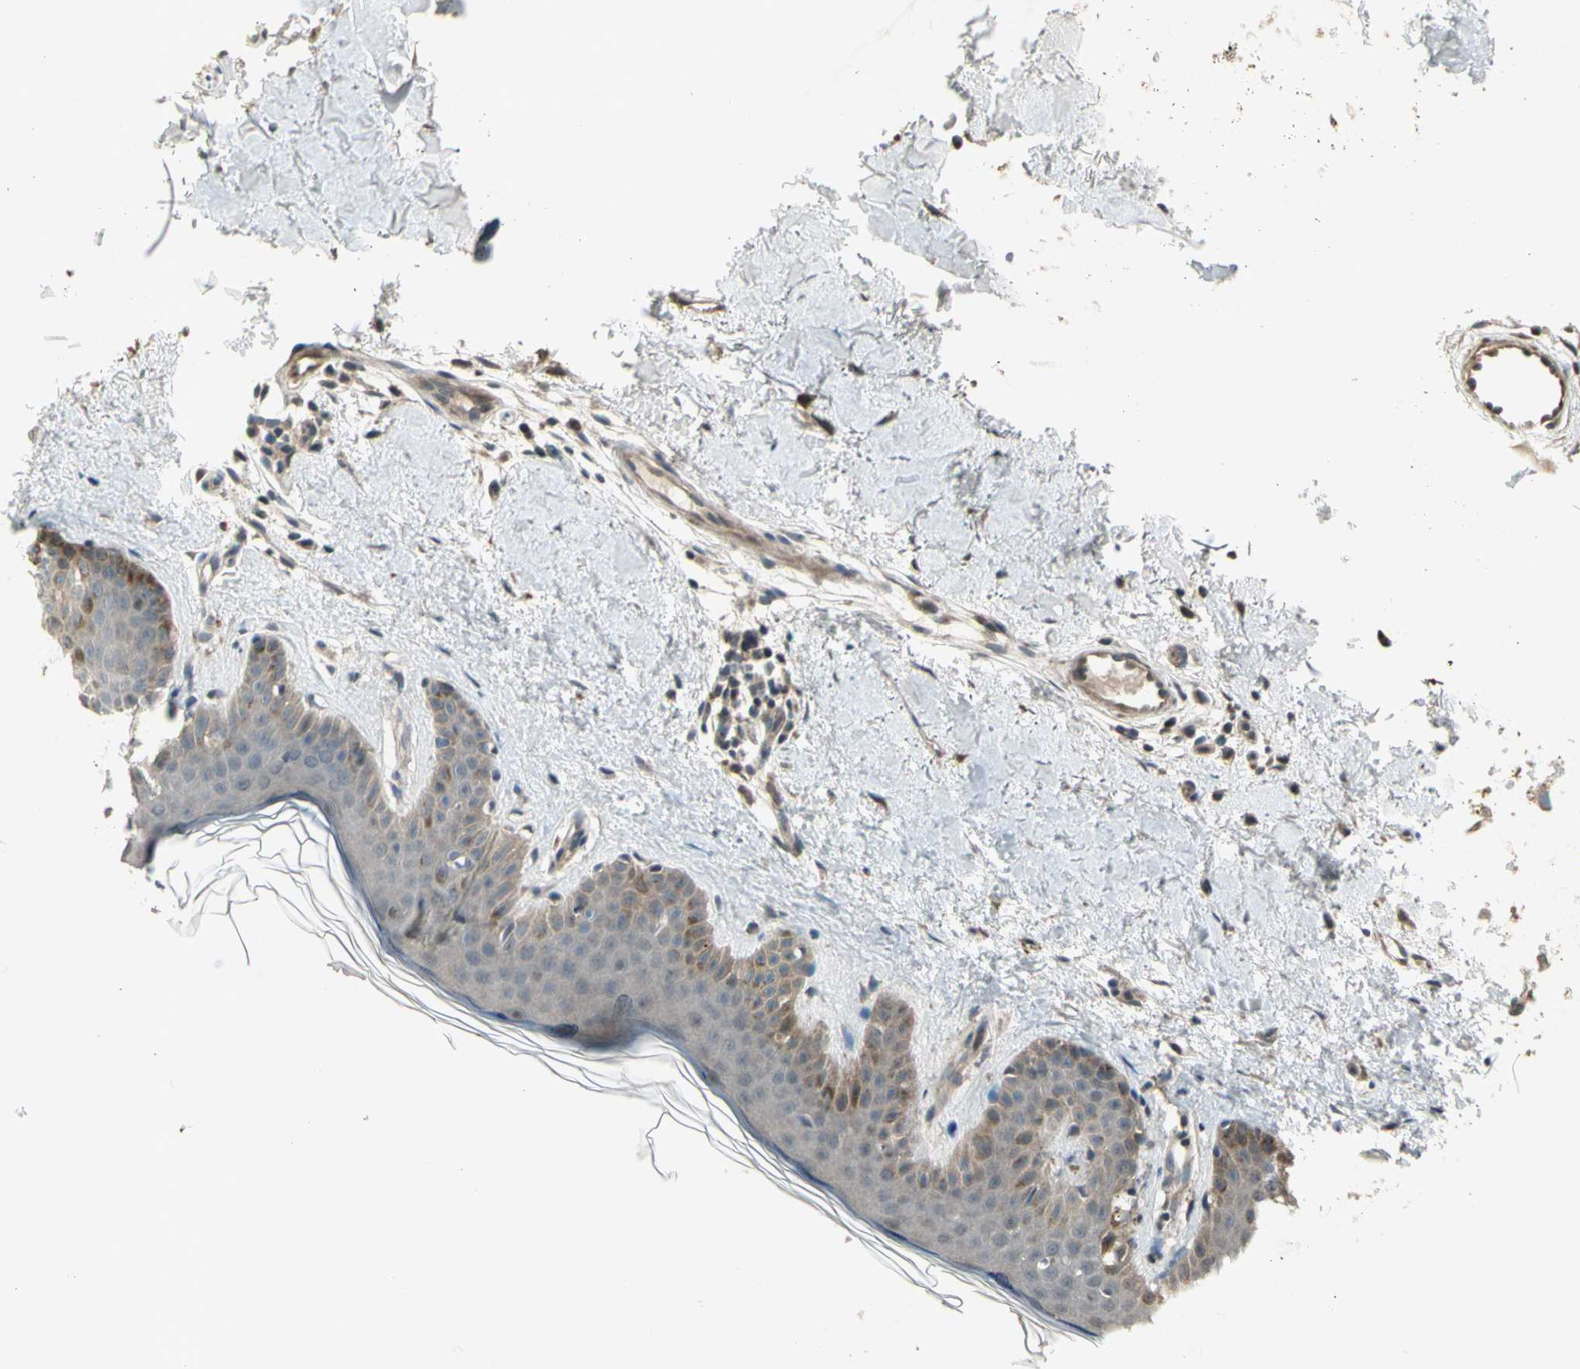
{"staining": {"intensity": "weak", "quantity": ">75%", "location": "cytoplasmic/membranous"}, "tissue": "skin", "cell_type": "Fibroblasts", "image_type": "normal", "snomed": [{"axis": "morphology", "description": "Normal tissue, NOS"}, {"axis": "topography", "description": "Skin"}], "caption": "DAB immunohistochemical staining of unremarkable skin displays weak cytoplasmic/membranous protein positivity in approximately >75% of fibroblasts. The protein of interest is shown in brown color, while the nuclei are stained blue.", "gene": "OSTM1", "patient": {"sex": "male", "age": 67}}